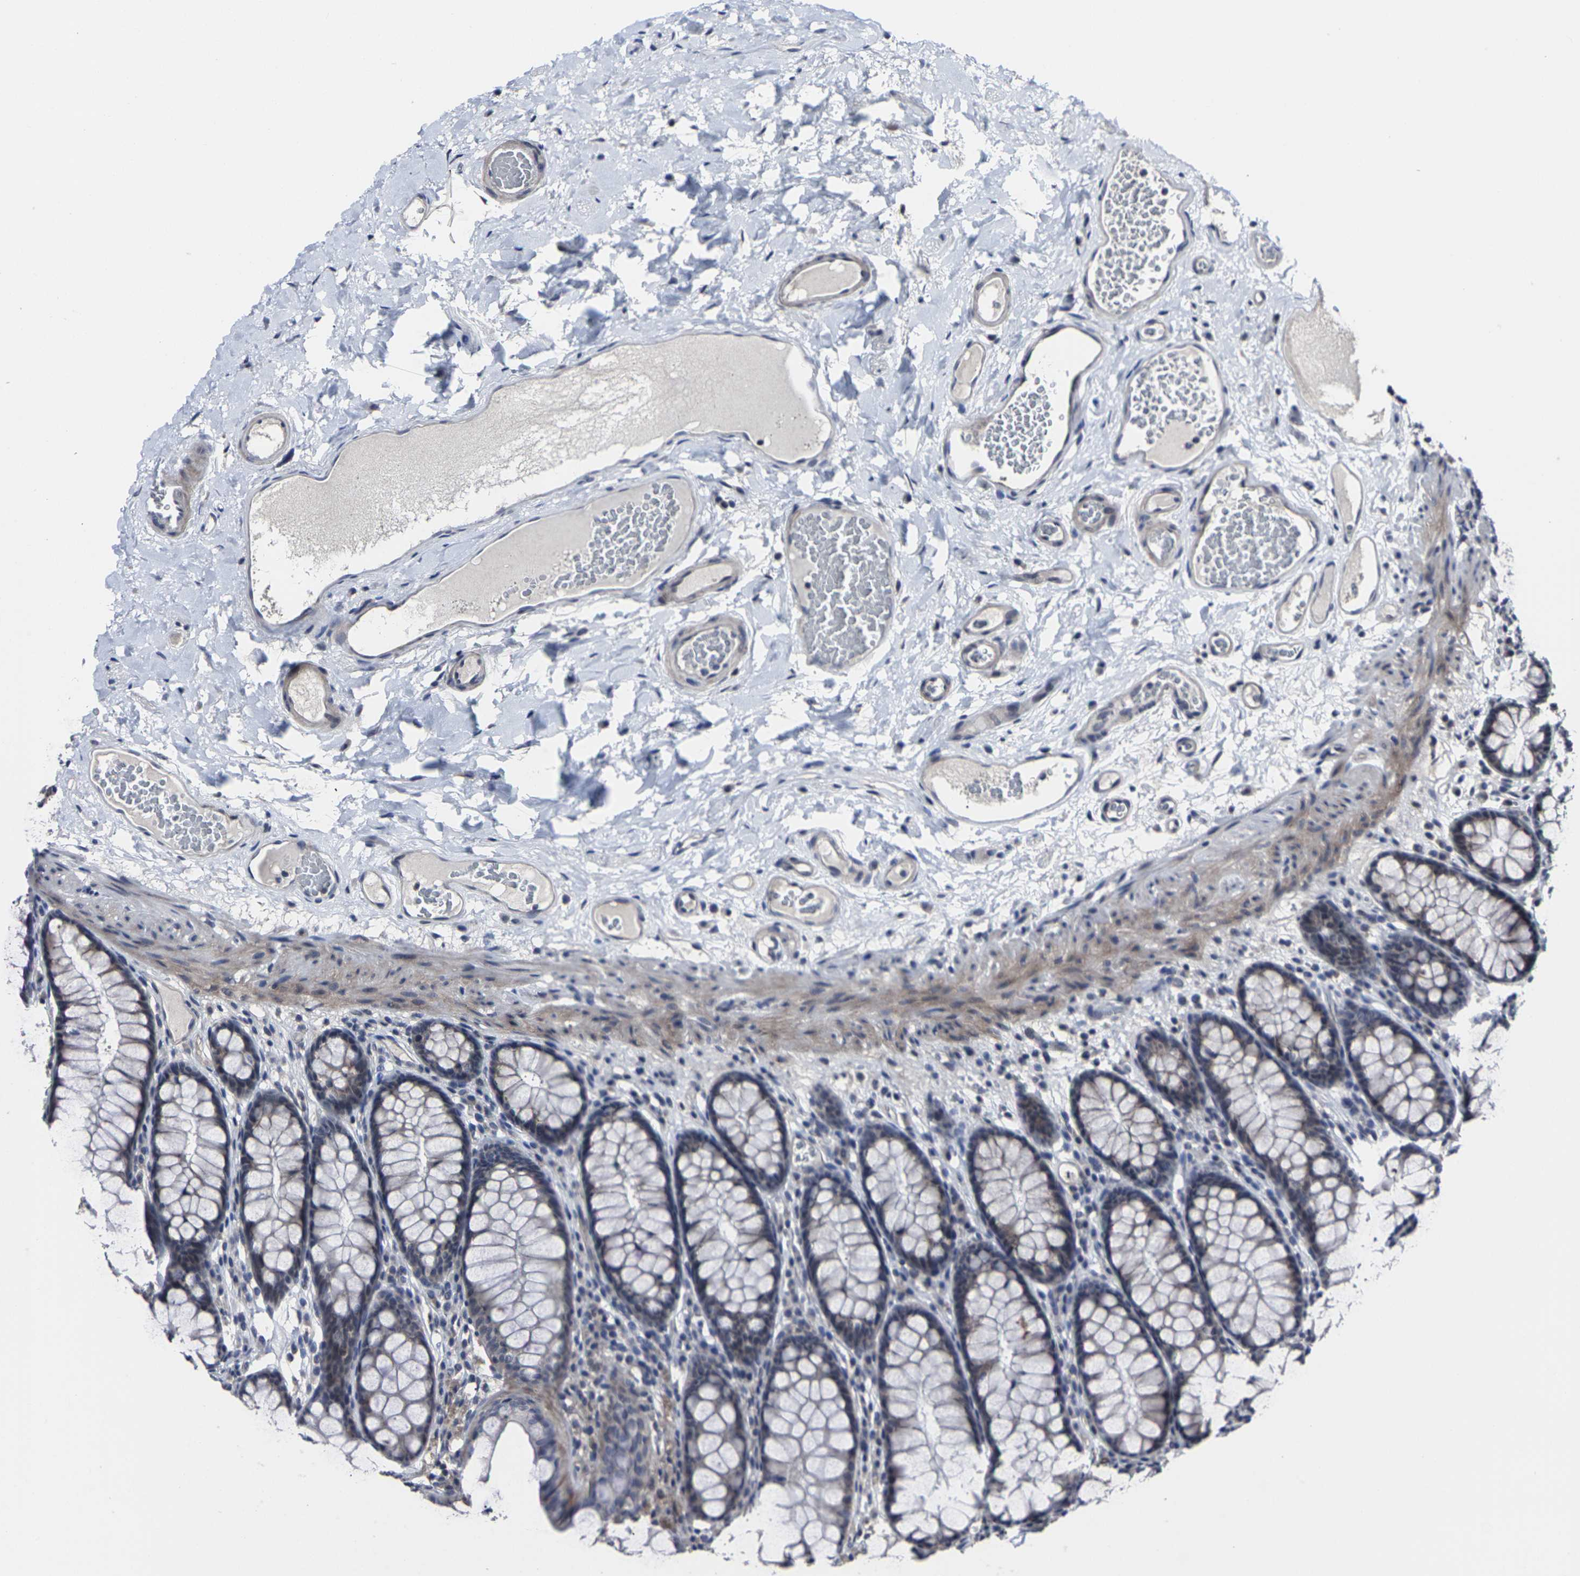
{"staining": {"intensity": "negative", "quantity": "none", "location": "none"}, "tissue": "colon", "cell_type": "Endothelial cells", "image_type": "normal", "snomed": [{"axis": "morphology", "description": "Normal tissue, NOS"}, {"axis": "topography", "description": "Colon"}], "caption": "Immunohistochemistry of benign colon exhibits no staining in endothelial cells. (Immunohistochemistry, brightfield microscopy, high magnification).", "gene": "MSANTD4", "patient": {"sex": "female", "age": 55}}